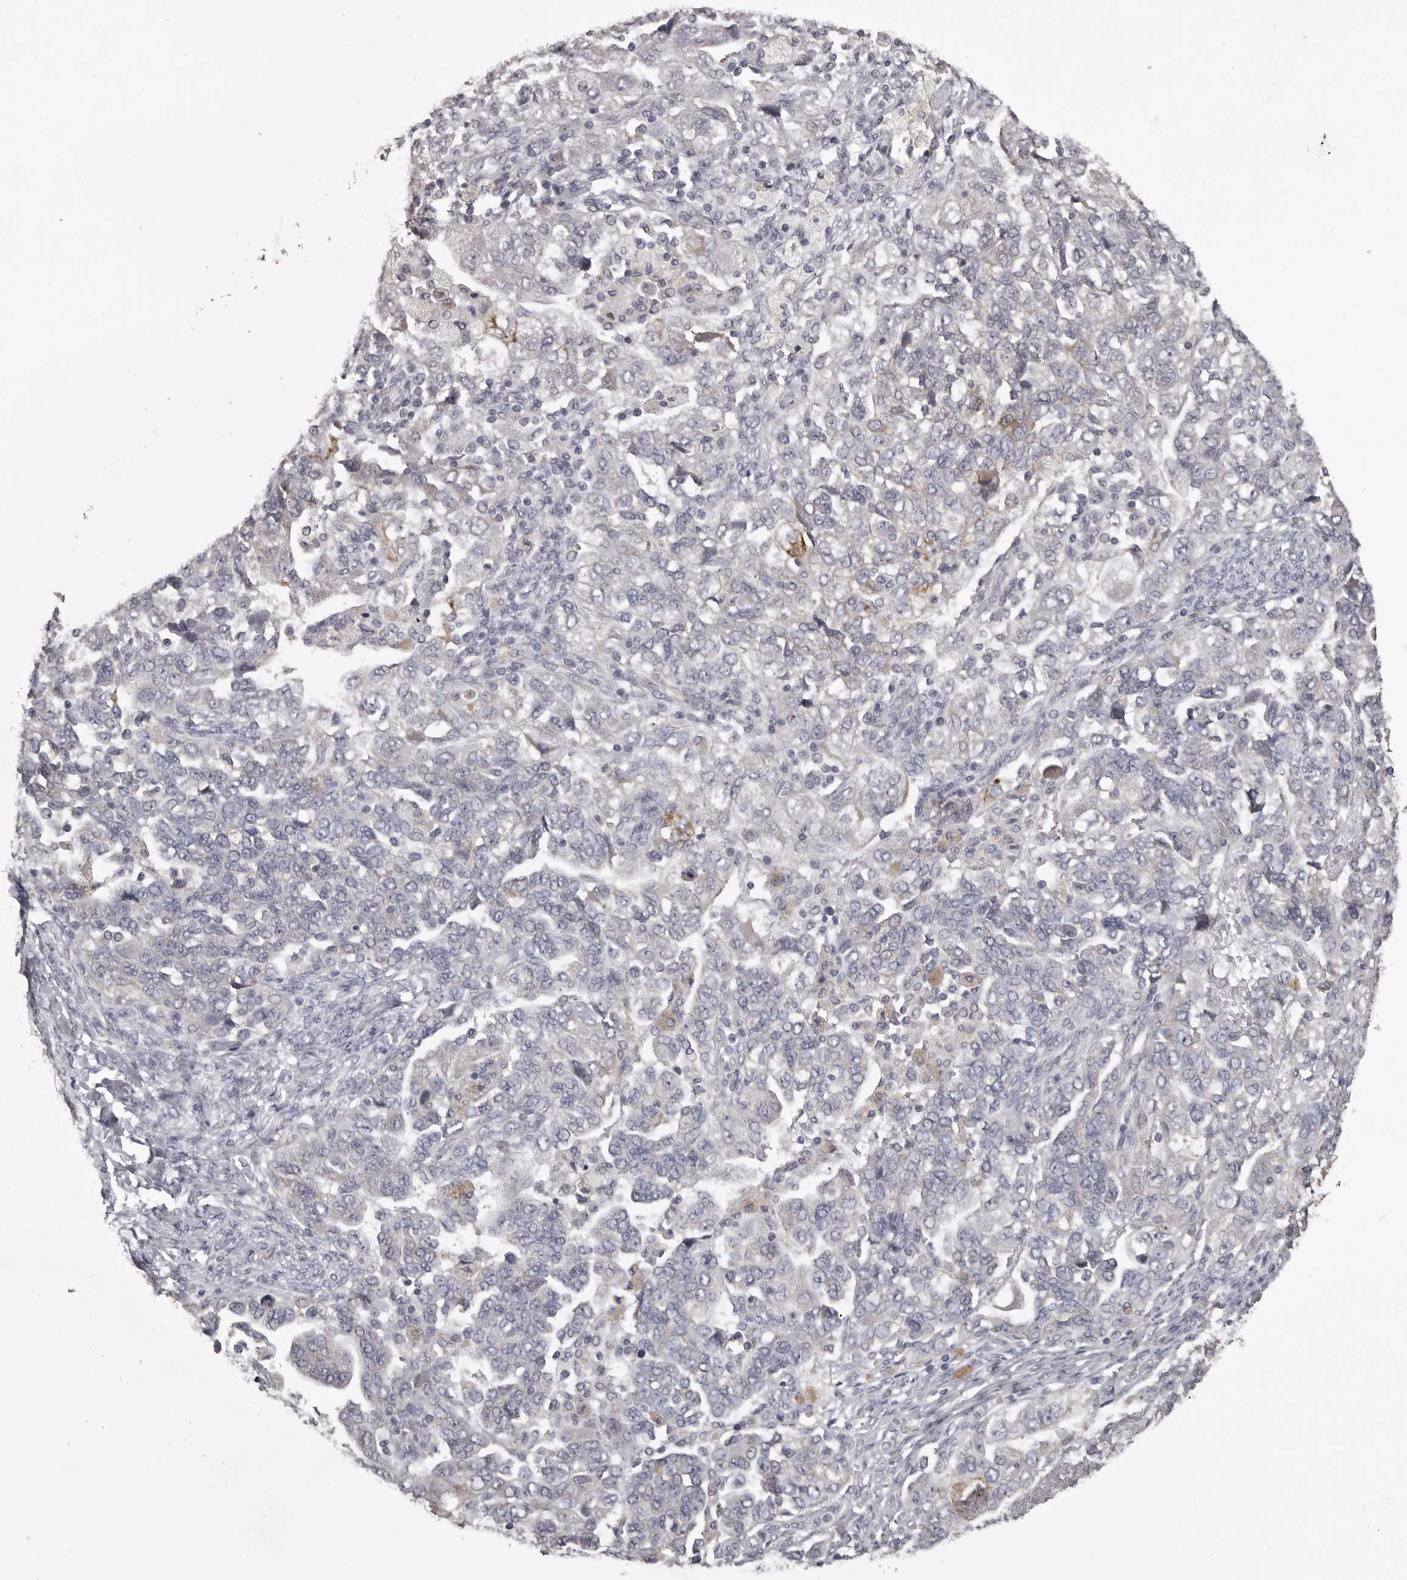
{"staining": {"intensity": "negative", "quantity": "none", "location": "none"}, "tissue": "ovarian cancer", "cell_type": "Tumor cells", "image_type": "cancer", "snomed": [{"axis": "morphology", "description": "Carcinoma, NOS"}, {"axis": "morphology", "description": "Cystadenocarcinoma, serous, NOS"}, {"axis": "topography", "description": "Ovary"}], "caption": "Tumor cells show no significant protein positivity in ovarian cancer.", "gene": "LPAR6", "patient": {"sex": "female", "age": 69}}